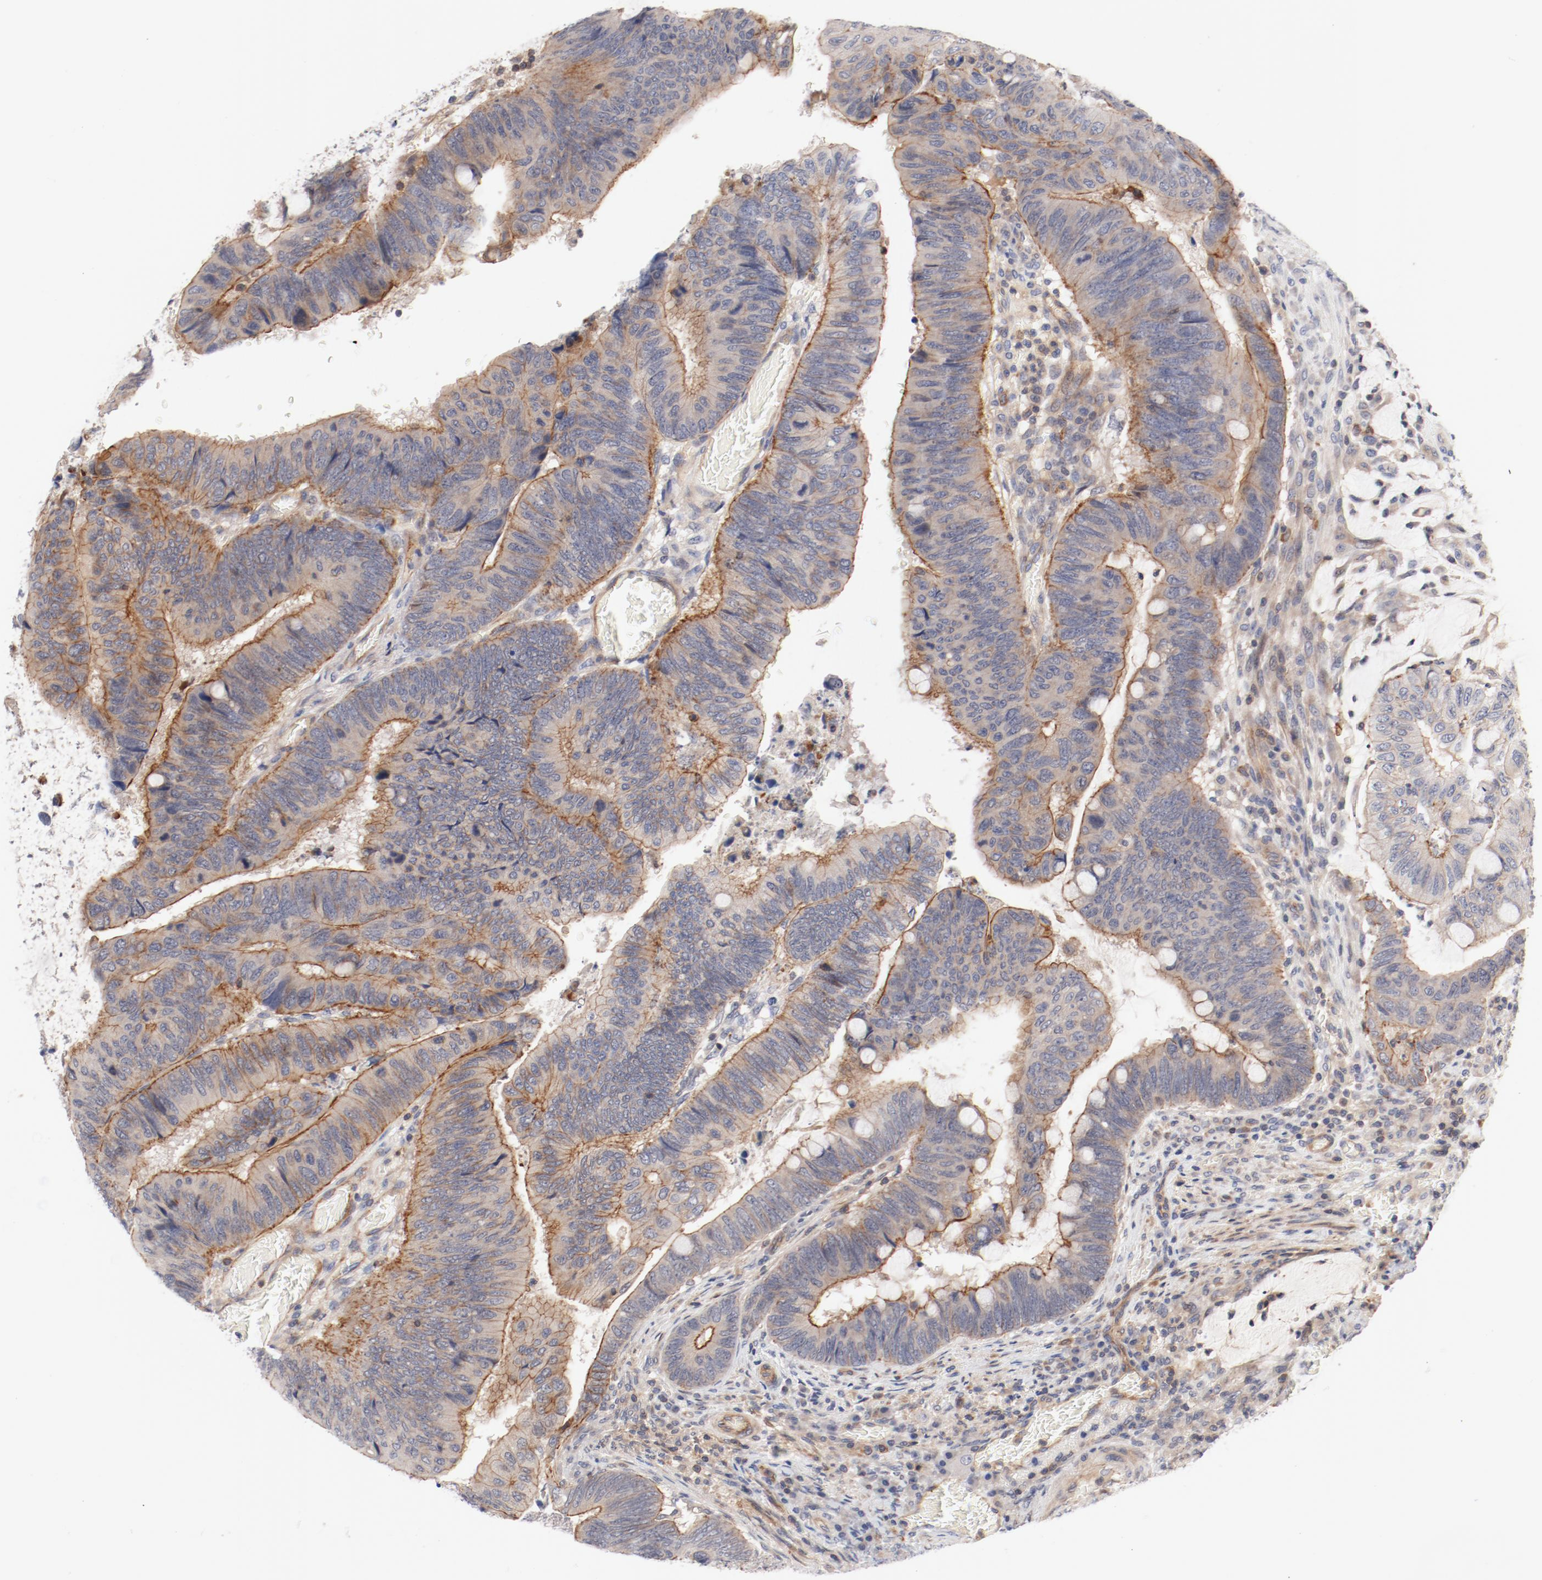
{"staining": {"intensity": "moderate", "quantity": ">75%", "location": "cytoplasmic/membranous"}, "tissue": "colorectal cancer", "cell_type": "Tumor cells", "image_type": "cancer", "snomed": [{"axis": "morphology", "description": "Normal tissue, NOS"}, {"axis": "morphology", "description": "Adenocarcinoma, NOS"}, {"axis": "topography", "description": "Rectum"}], "caption": "Immunohistochemistry histopathology image of human colorectal cancer stained for a protein (brown), which demonstrates medium levels of moderate cytoplasmic/membranous expression in approximately >75% of tumor cells.", "gene": "ZNF267", "patient": {"sex": "male", "age": 92}}